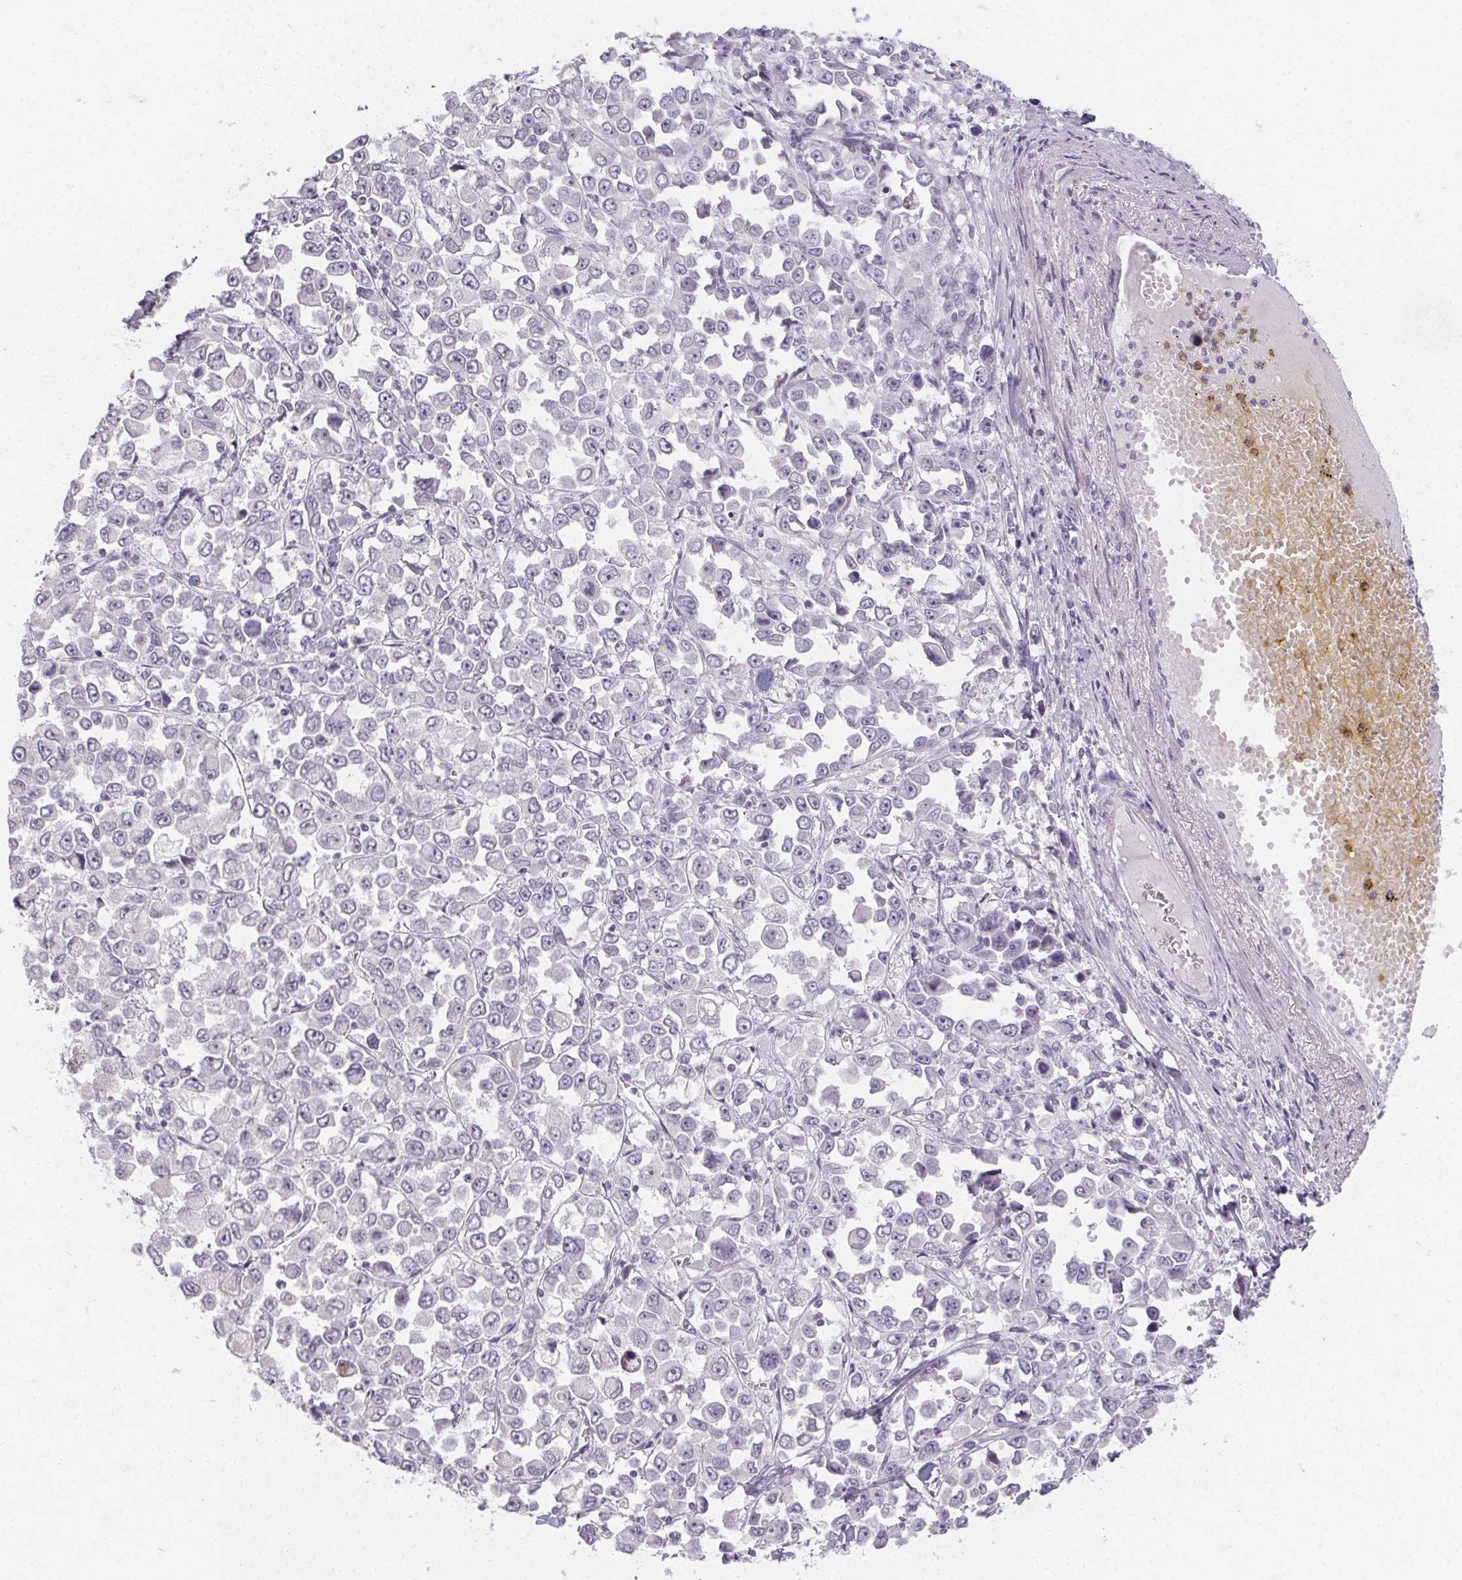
{"staining": {"intensity": "negative", "quantity": "none", "location": "none"}, "tissue": "stomach cancer", "cell_type": "Tumor cells", "image_type": "cancer", "snomed": [{"axis": "morphology", "description": "Adenocarcinoma, NOS"}, {"axis": "topography", "description": "Stomach, upper"}], "caption": "This is a micrograph of IHC staining of adenocarcinoma (stomach), which shows no positivity in tumor cells. (DAB immunohistochemistry visualized using brightfield microscopy, high magnification).", "gene": "SYNPR", "patient": {"sex": "male", "age": 70}}